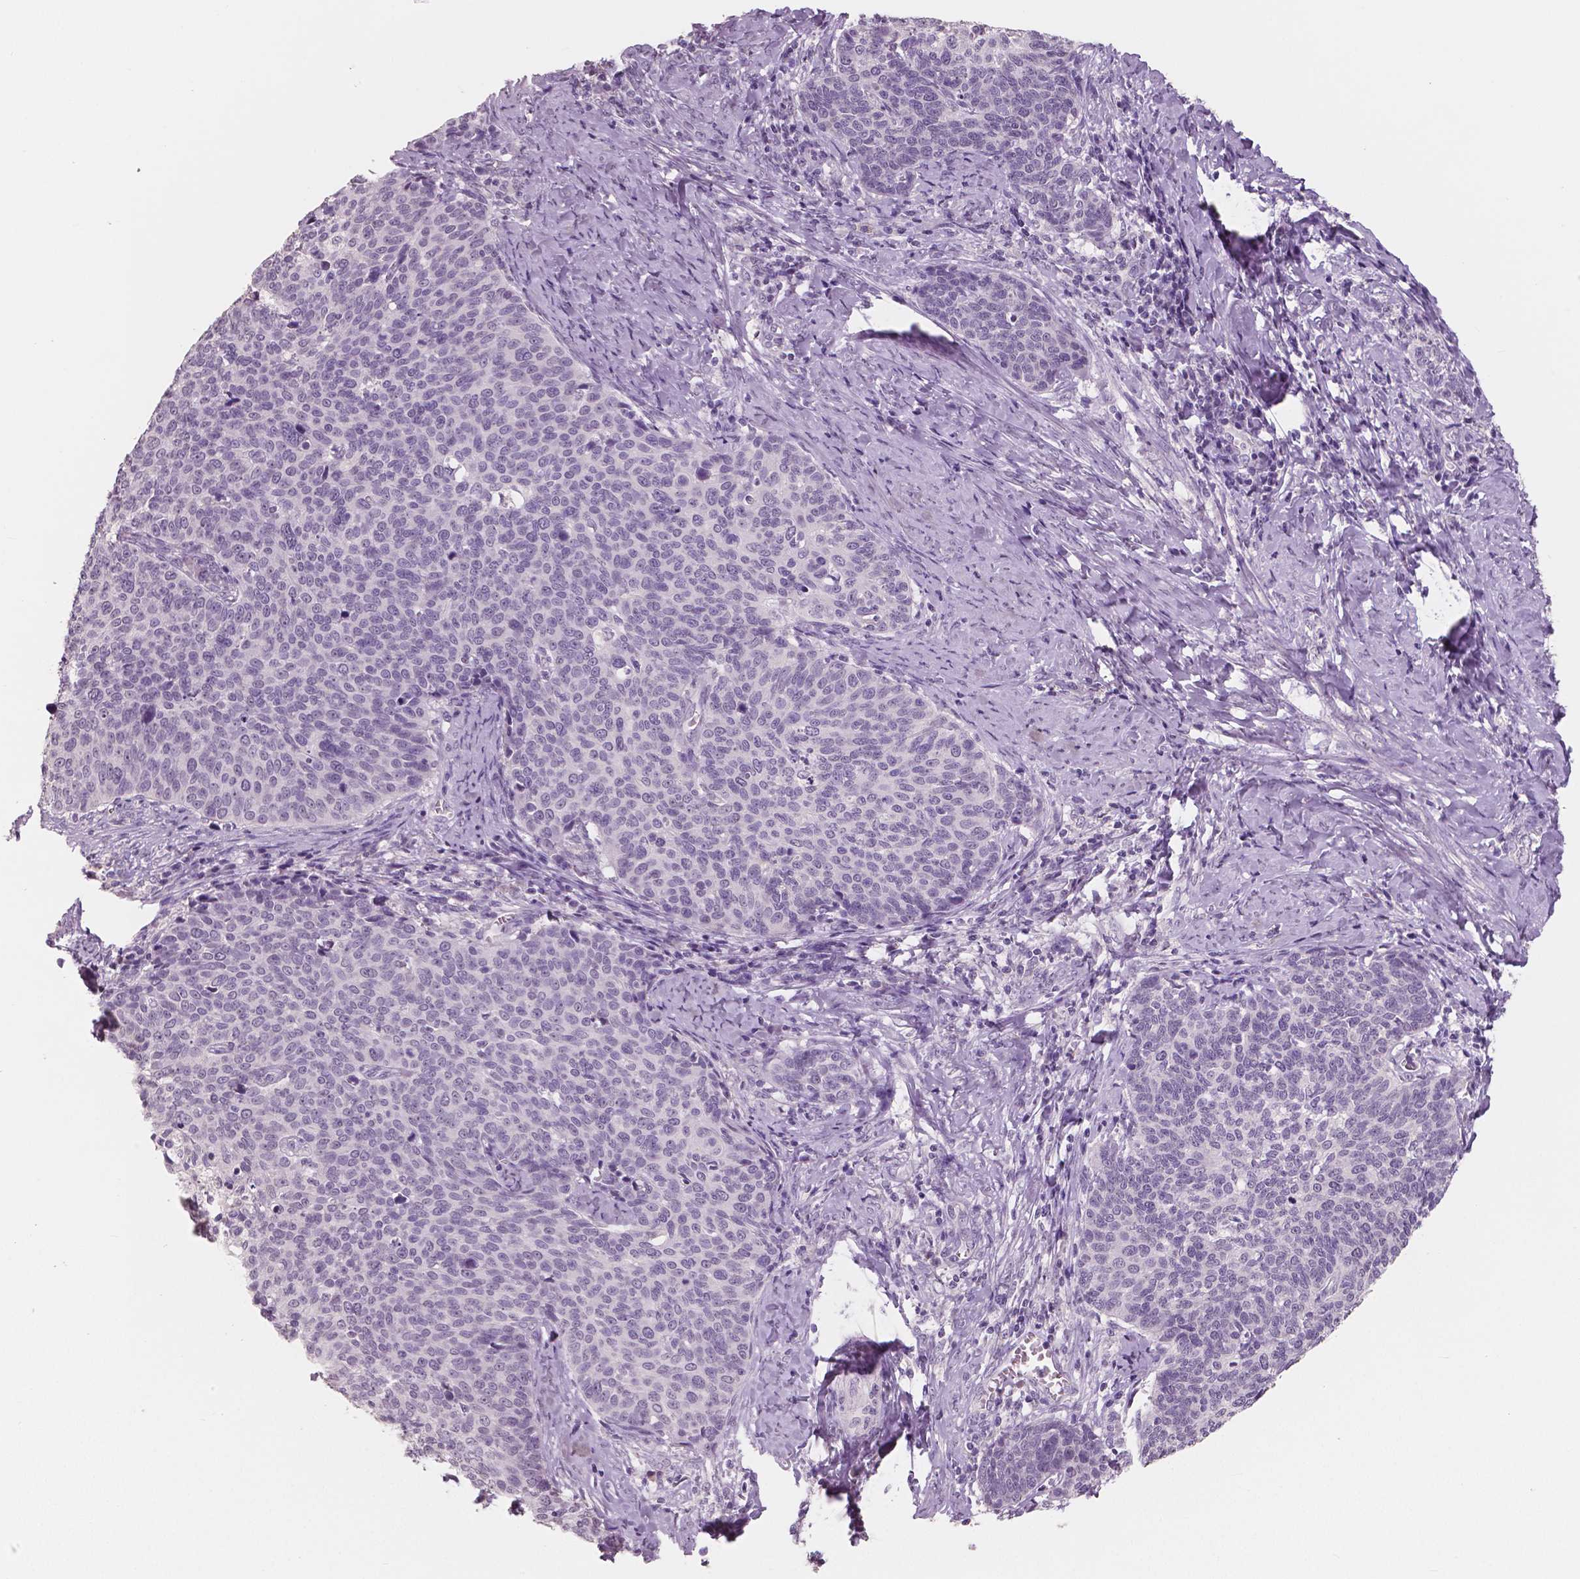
{"staining": {"intensity": "negative", "quantity": "none", "location": "none"}, "tissue": "cervical cancer", "cell_type": "Tumor cells", "image_type": "cancer", "snomed": [{"axis": "morphology", "description": "Normal tissue, NOS"}, {"axis": "morphology", "description": "Squamous cell carcinoma, NOS"}, {"axis": "topography", "description": "Cervix"}], "caption": "DAB immunohistochemical staining of human cervical cancer exhibits no significant positivity in tumor cells.", "gene": "NECAB1", "patient": {"sex": "female", "age": 39}}